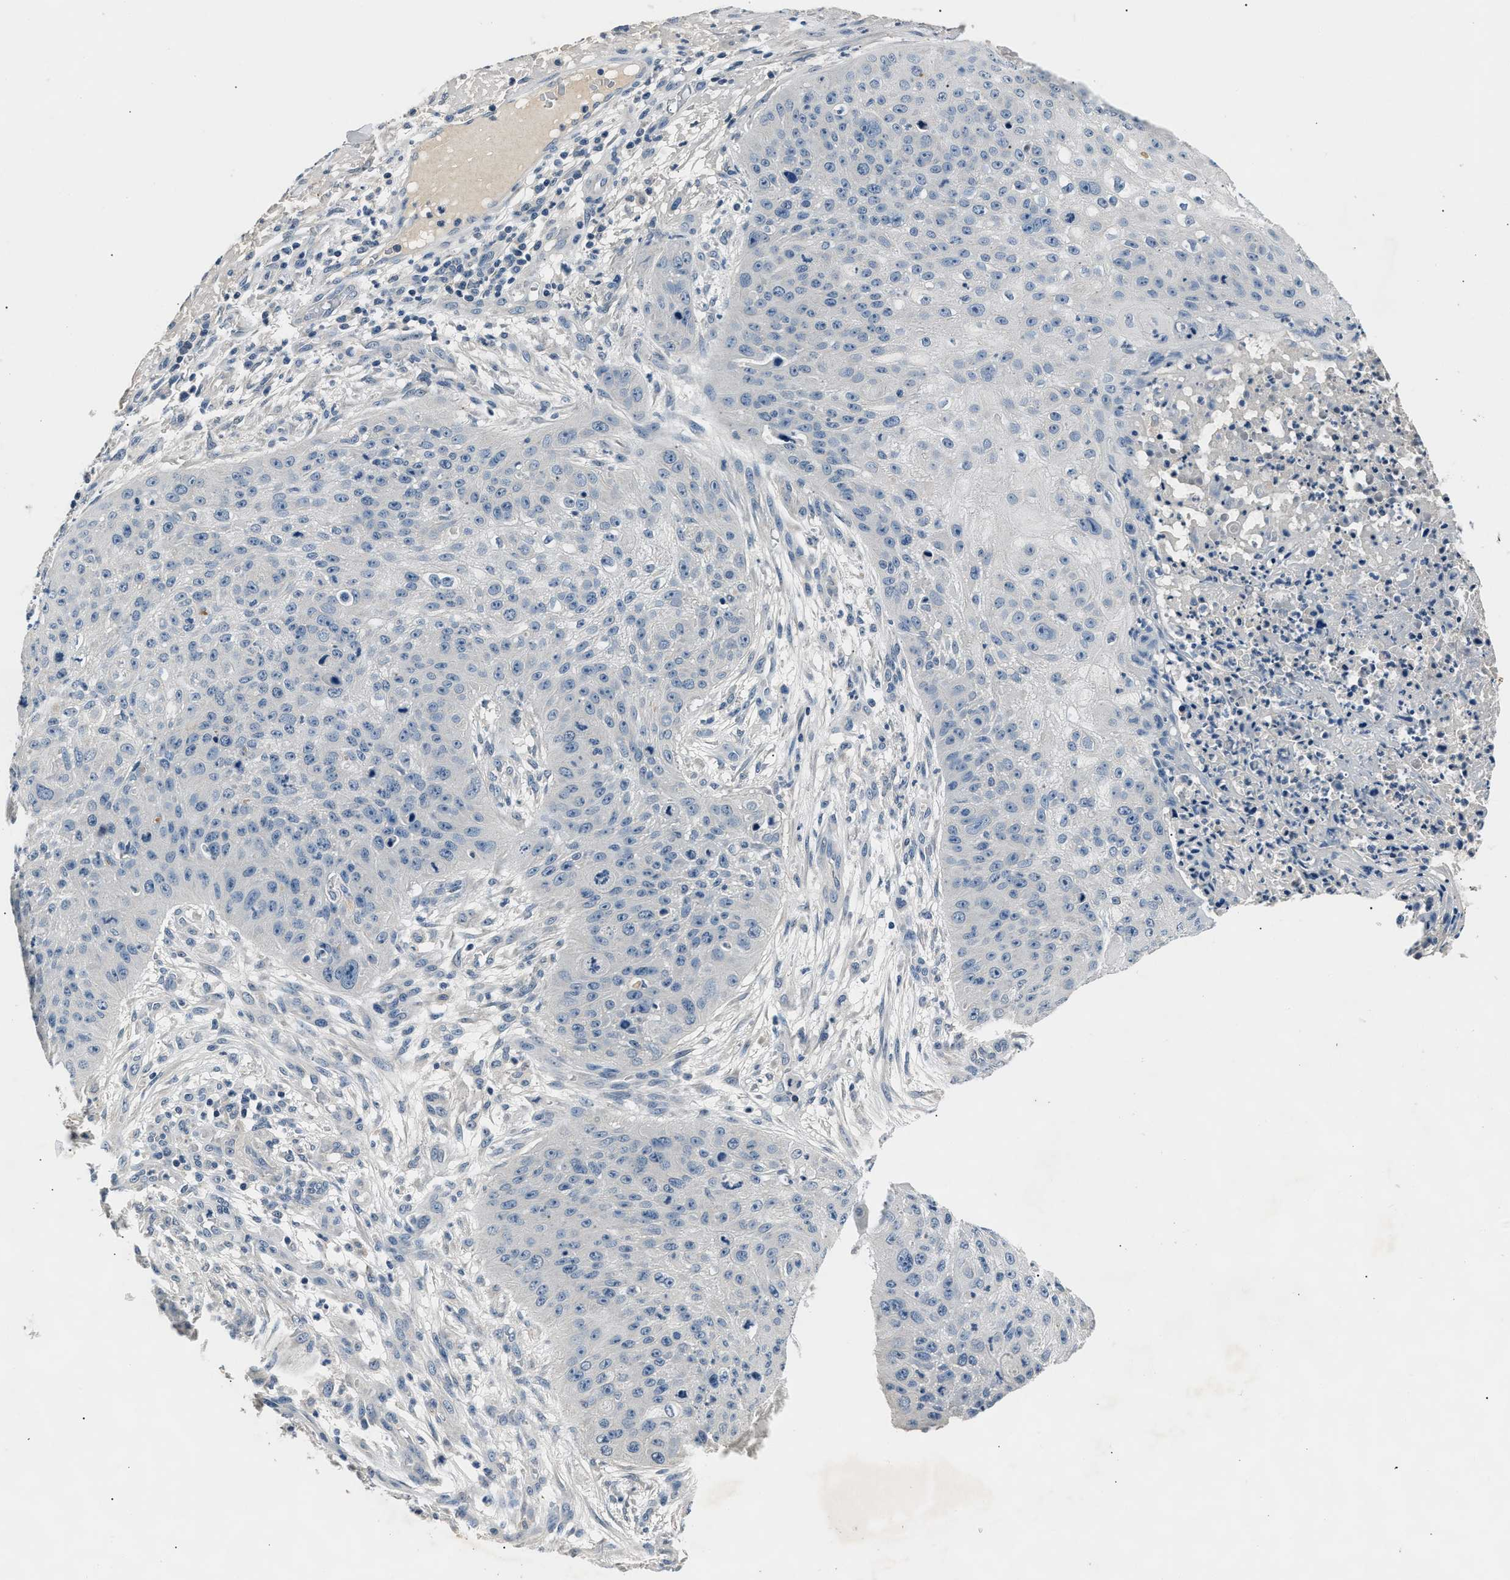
{"staining": {"intensity": "negative", "quantity": "none", "location": "none"}, "tissue": "skin cancer", "cell_type": "Tumor cells", "image_type": "cancer", "snomed": [{"axis": "morphology", "description": "Squamous cell carcinoma, NOS"}, {"axis": "topography", "description": "Skin"}], "caption": "The photomicrograph exhibits no staining of tumor cells in squamous cell carcinoma (skin).", "gene": "INHA", "patient": {"sex": "female", "age": 80}}